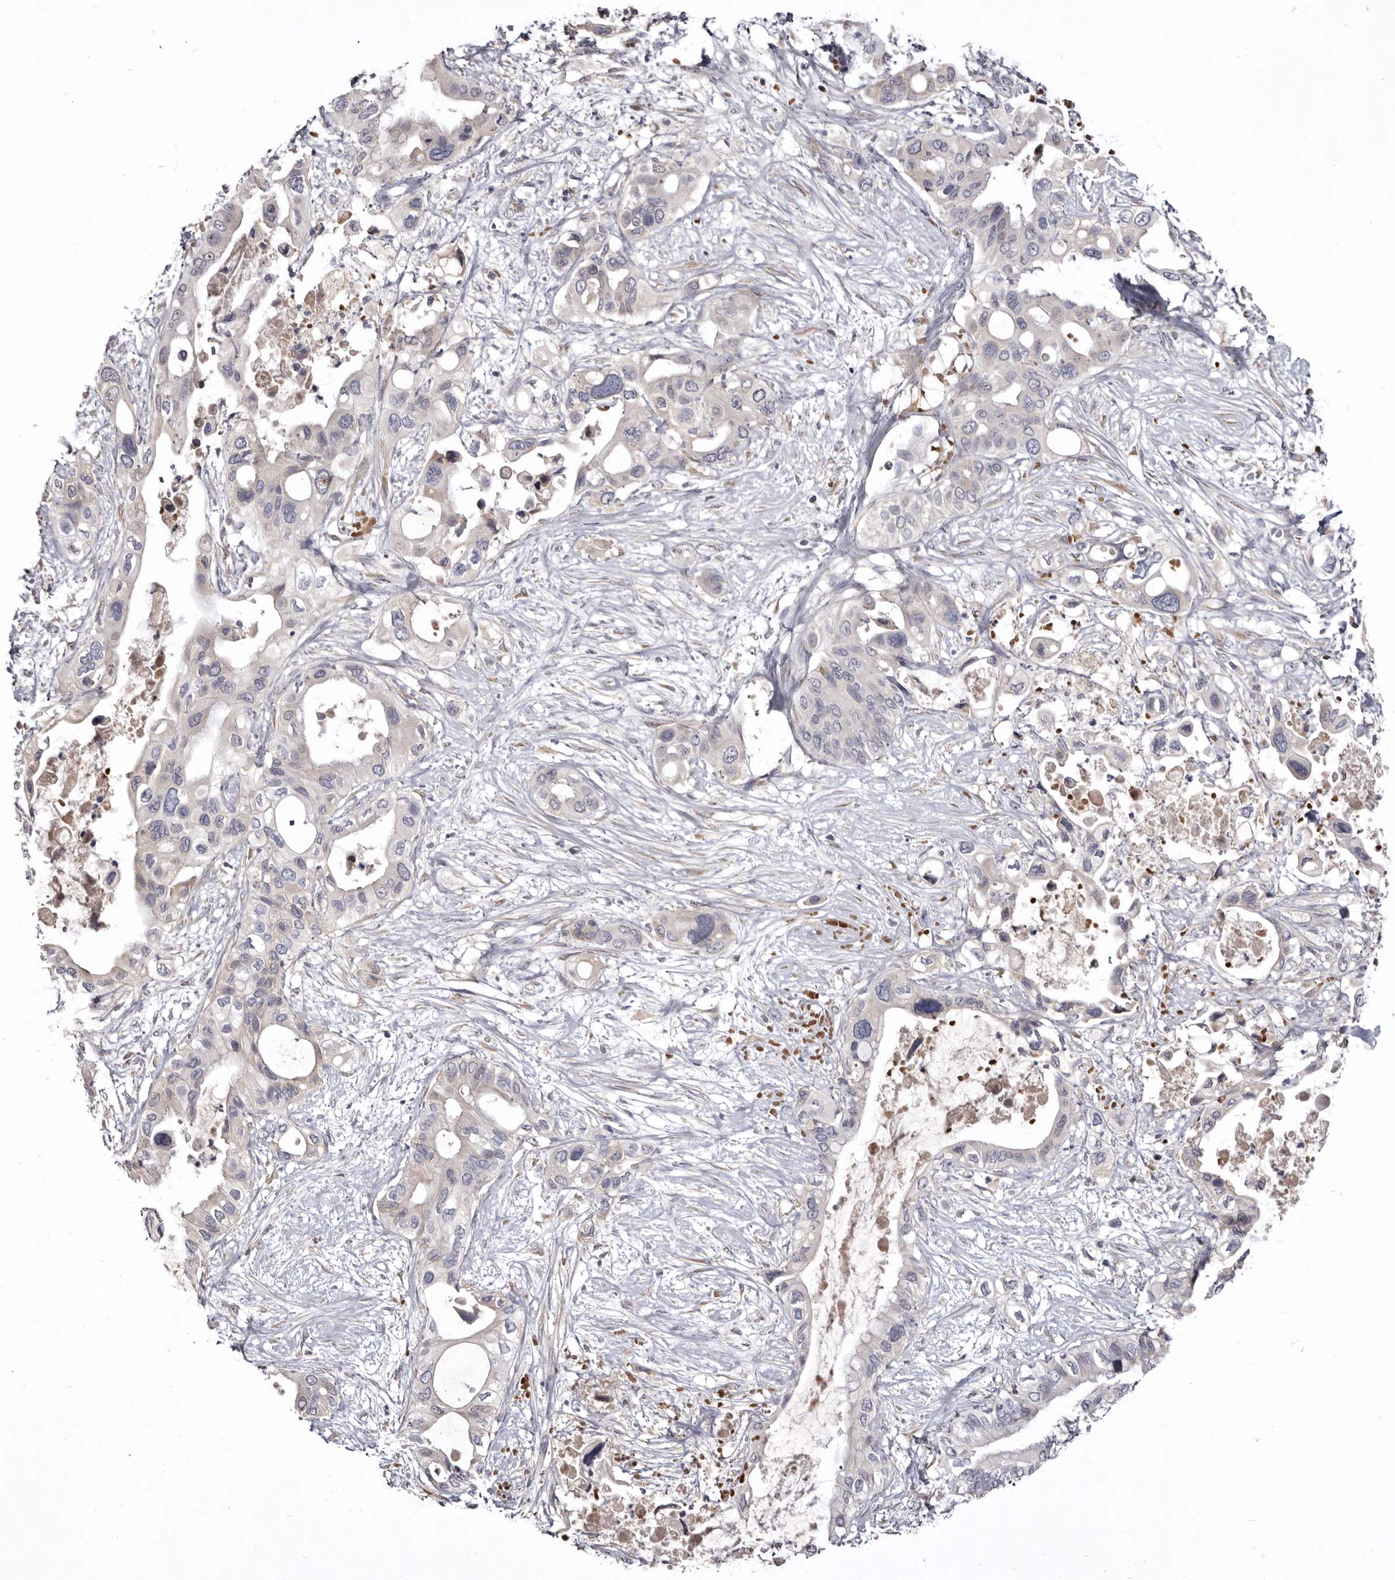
{"staining": {"intensity": "negative", "quantity": "none", "location": "none"}, "tissue": "pancreatic cancer", "cell_type": "Tumor cells", "image_type": "cancer", "snomed": [{"axis": "morphology", "description": "Adenocarcinoma, NOS"}, {"axis": "topography", "description": "Pancreas"}], "caption": "Histopathology image shows no protein expression in tumor cells of adenocarcinoma (pancreatic) tissue. Brightfield microscopy of immunohistochemistry stained with DAB (brown) and hematoxylin (blue), captured at high magnification.", "gene": "NENF", "patient": {"sex": "male", "age": 66}}